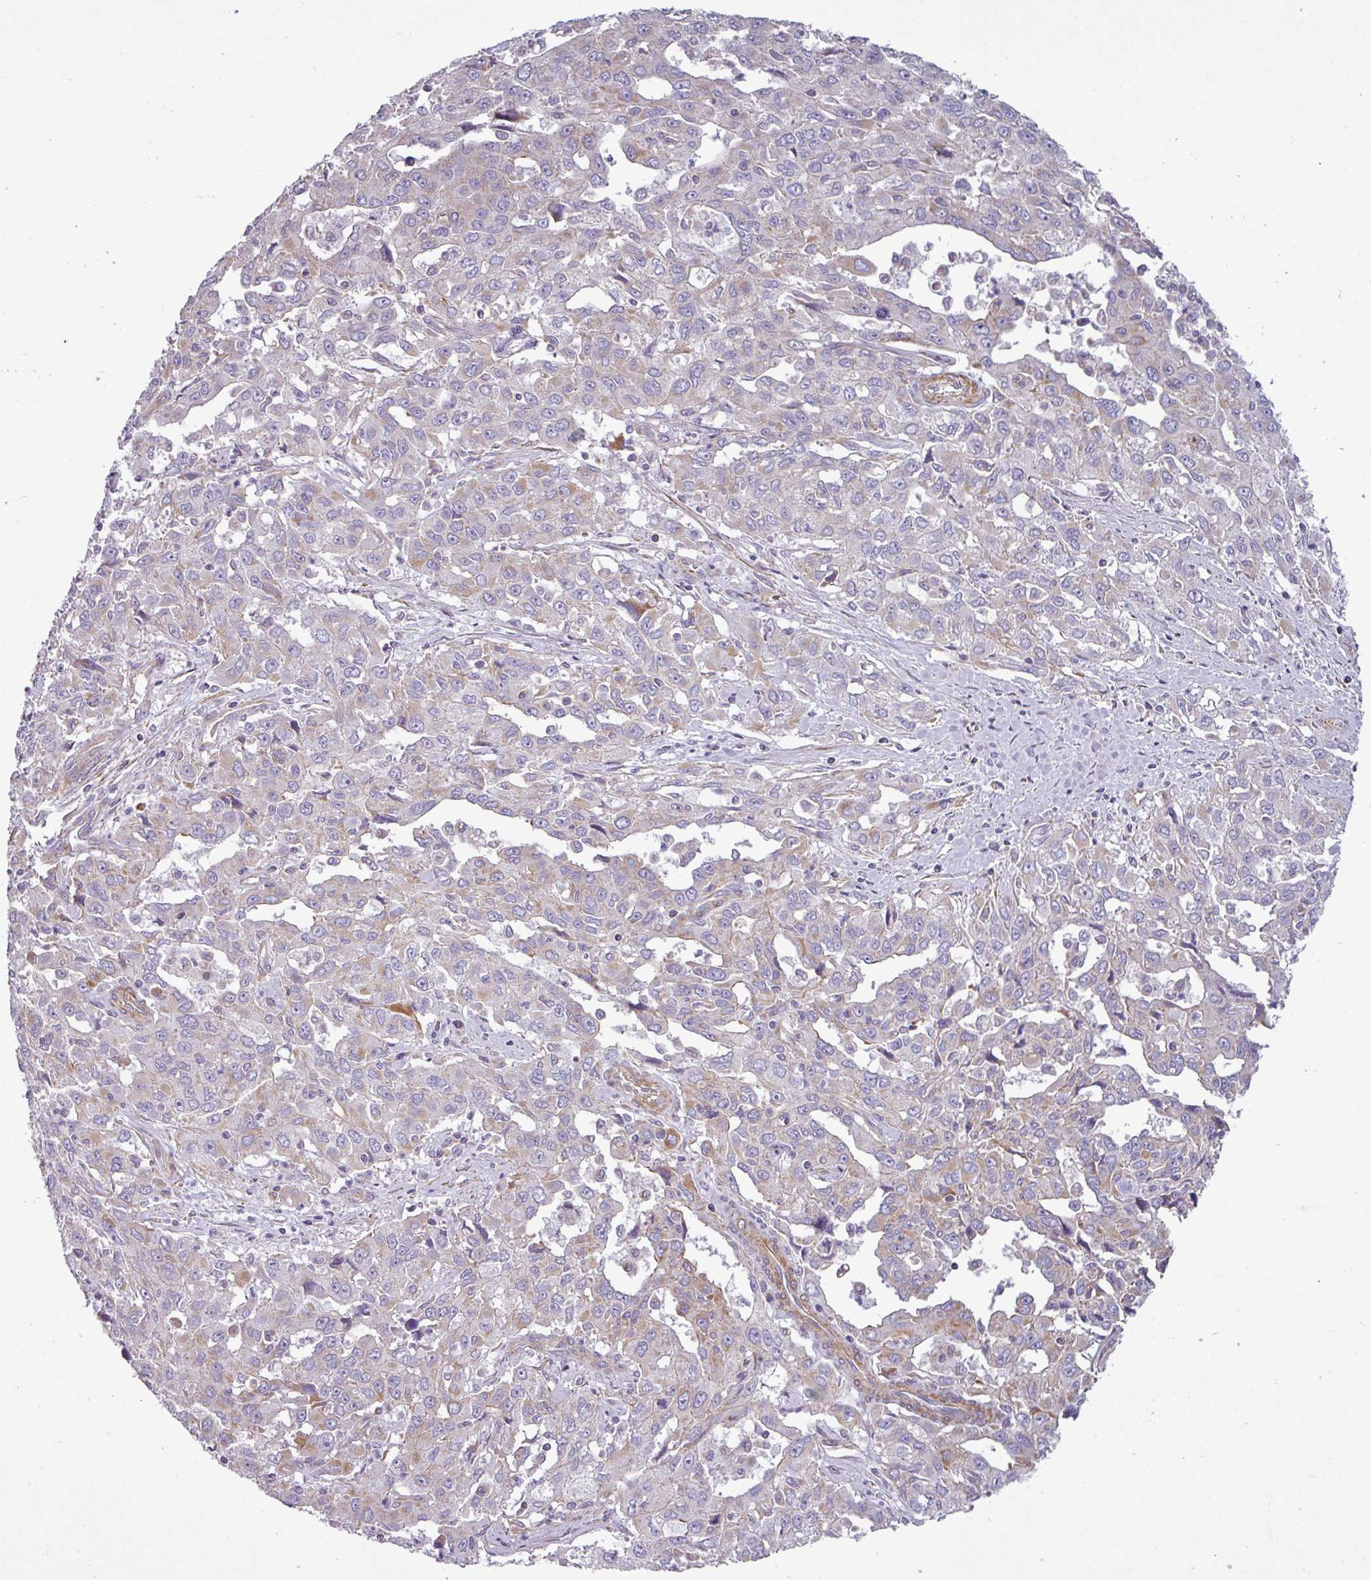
{"staining": {"intensity": "weak", "quantity": "<25%", "location": "cytoplasmic/membranous"}, "tissue": "liver cancer", "cell_type": "Tumor cells", "image_type": "cancer", "snomed": [{"axis": "morphology", "description": "Carcinoma, Hepatocellular, NOS"}, {"axis": "topography", "description": "Liver"}], "caption": "A micrograph of human hepatocellular carcinoma (liver) is negative for staining in tumor cells. (Stains: DAB immunohistochemistry (IHC) with hematoxylin counter stain, Microscopy: brightfield microscopy at high magnification).", "gene": "BTN2A2", "patient": {"sex": "male", "age": 63}}